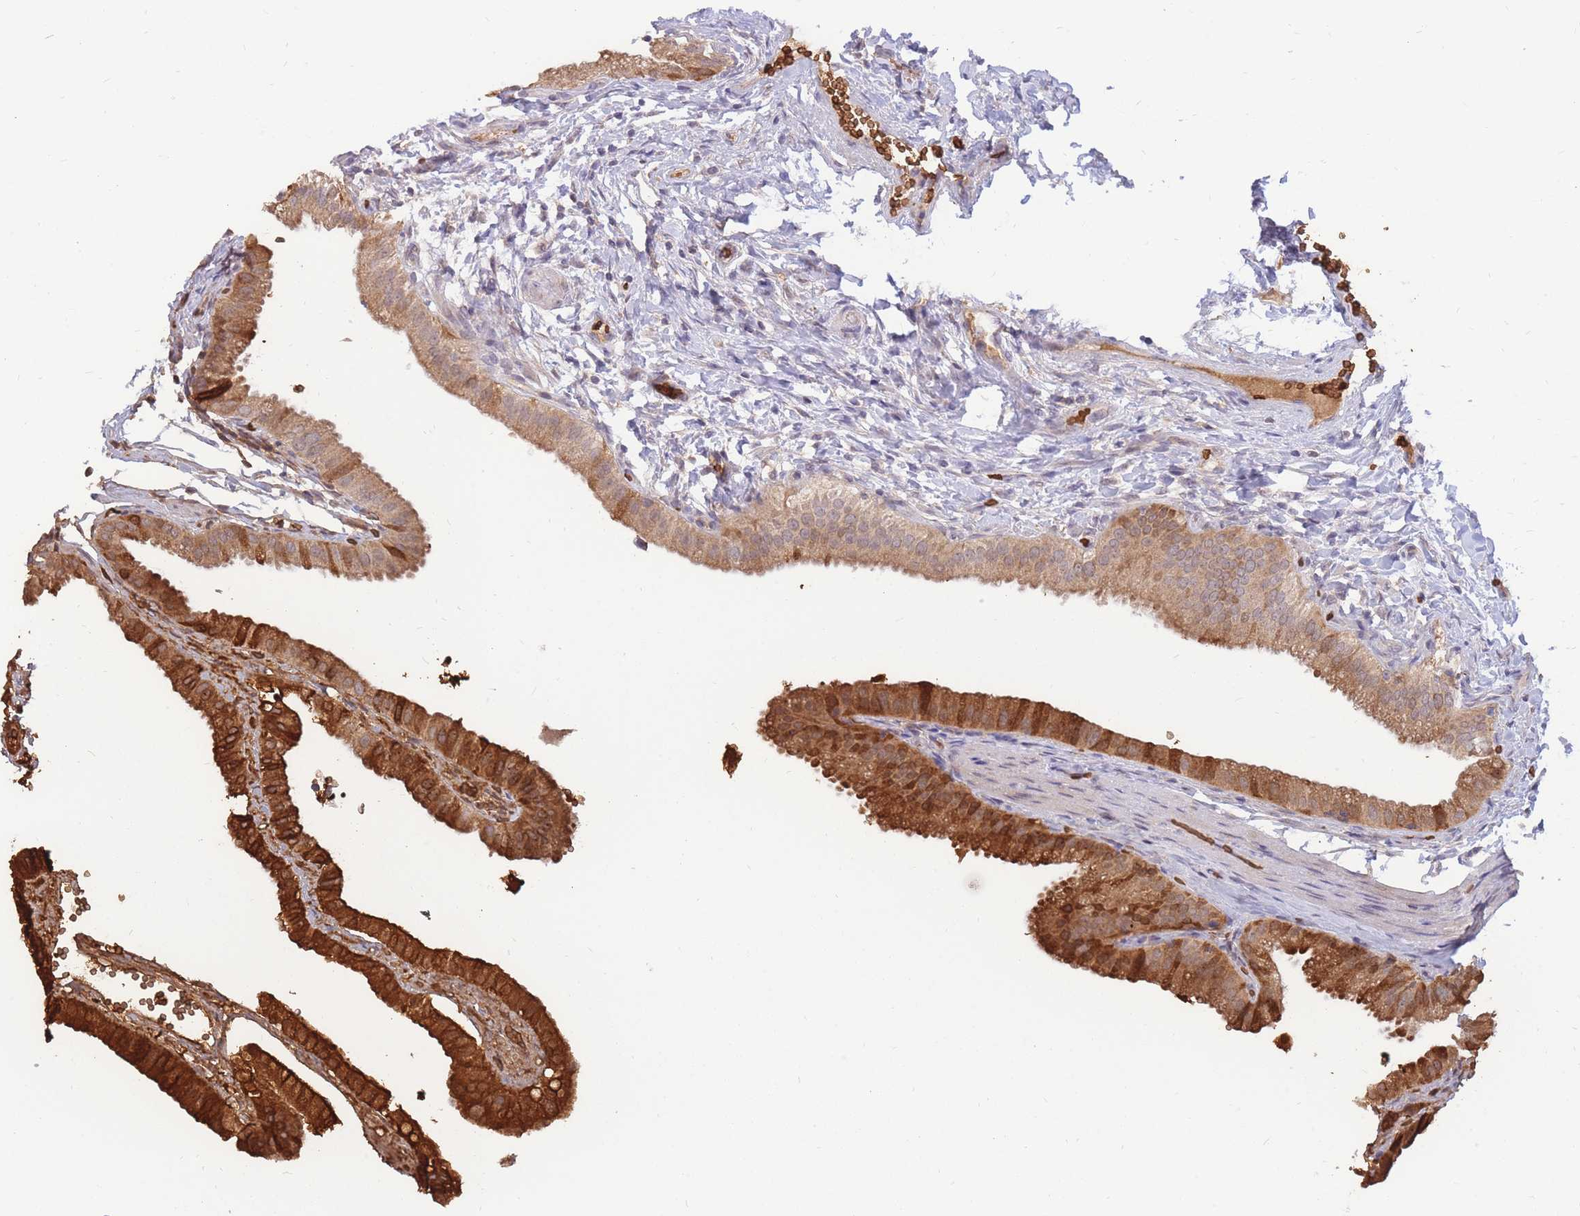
{"staining": {"intensity": "strong", "quantity": ">75%", "location": "cytoplasmic/membranous"}, "tissue": "gallbladder", "cell_type": "Glandular cells", "image_type": "normal", "snomed": [{"axis": "morphology", "description": "Normal tissue, NOS"}, {"axis": "topography", "description": "Gallbladder"}], "caption": "An immunohistochemistry photomicrograph of unremarkable tissue is shown. Protein staining in brown shows strong cytoplasmic/membranous positivity in gallbladder within glandular cells.", "gene": "ATP10D", "patient": {"sex": "female", "age": 61}}